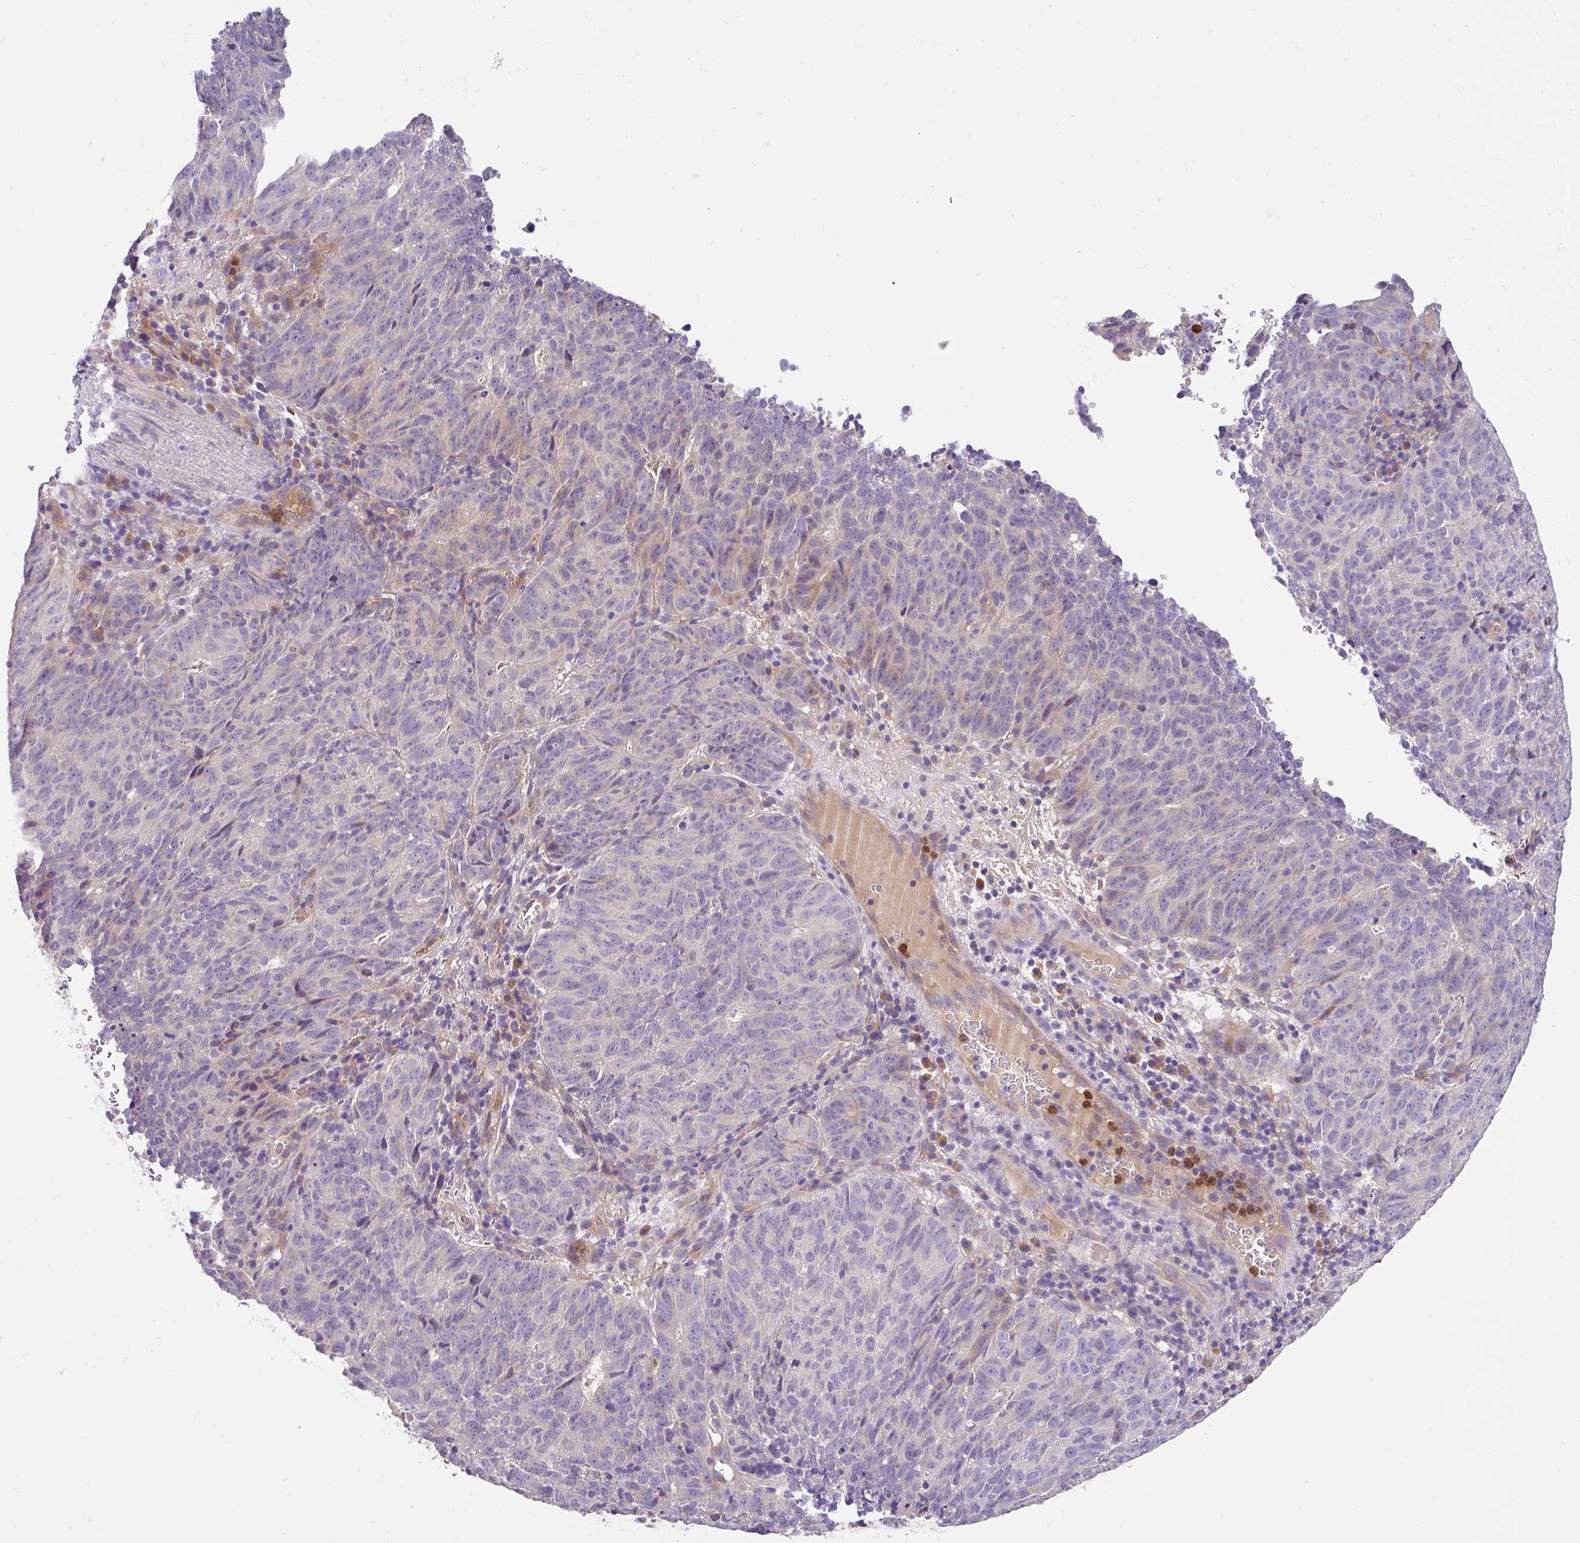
{"staining": {"intensity": "negative", "quantity": "none", "location": "none"}, "tissue": "cervical cancer", "cell_type": "Tumor cells", "image_type": "cancer", "snomed": [{"axis": "morphology", "description": "Adenocarcinoma, NOS"}, {"axis": "topography", "description": "Cervix"}], "caption": "Immunohistochemical staining of cervical cancer (adenocarcinoma) demonstrates no significant positivity in tumor cells.", "gene": "CRISP3", "patient": {"sex": "female", "age": 38}}